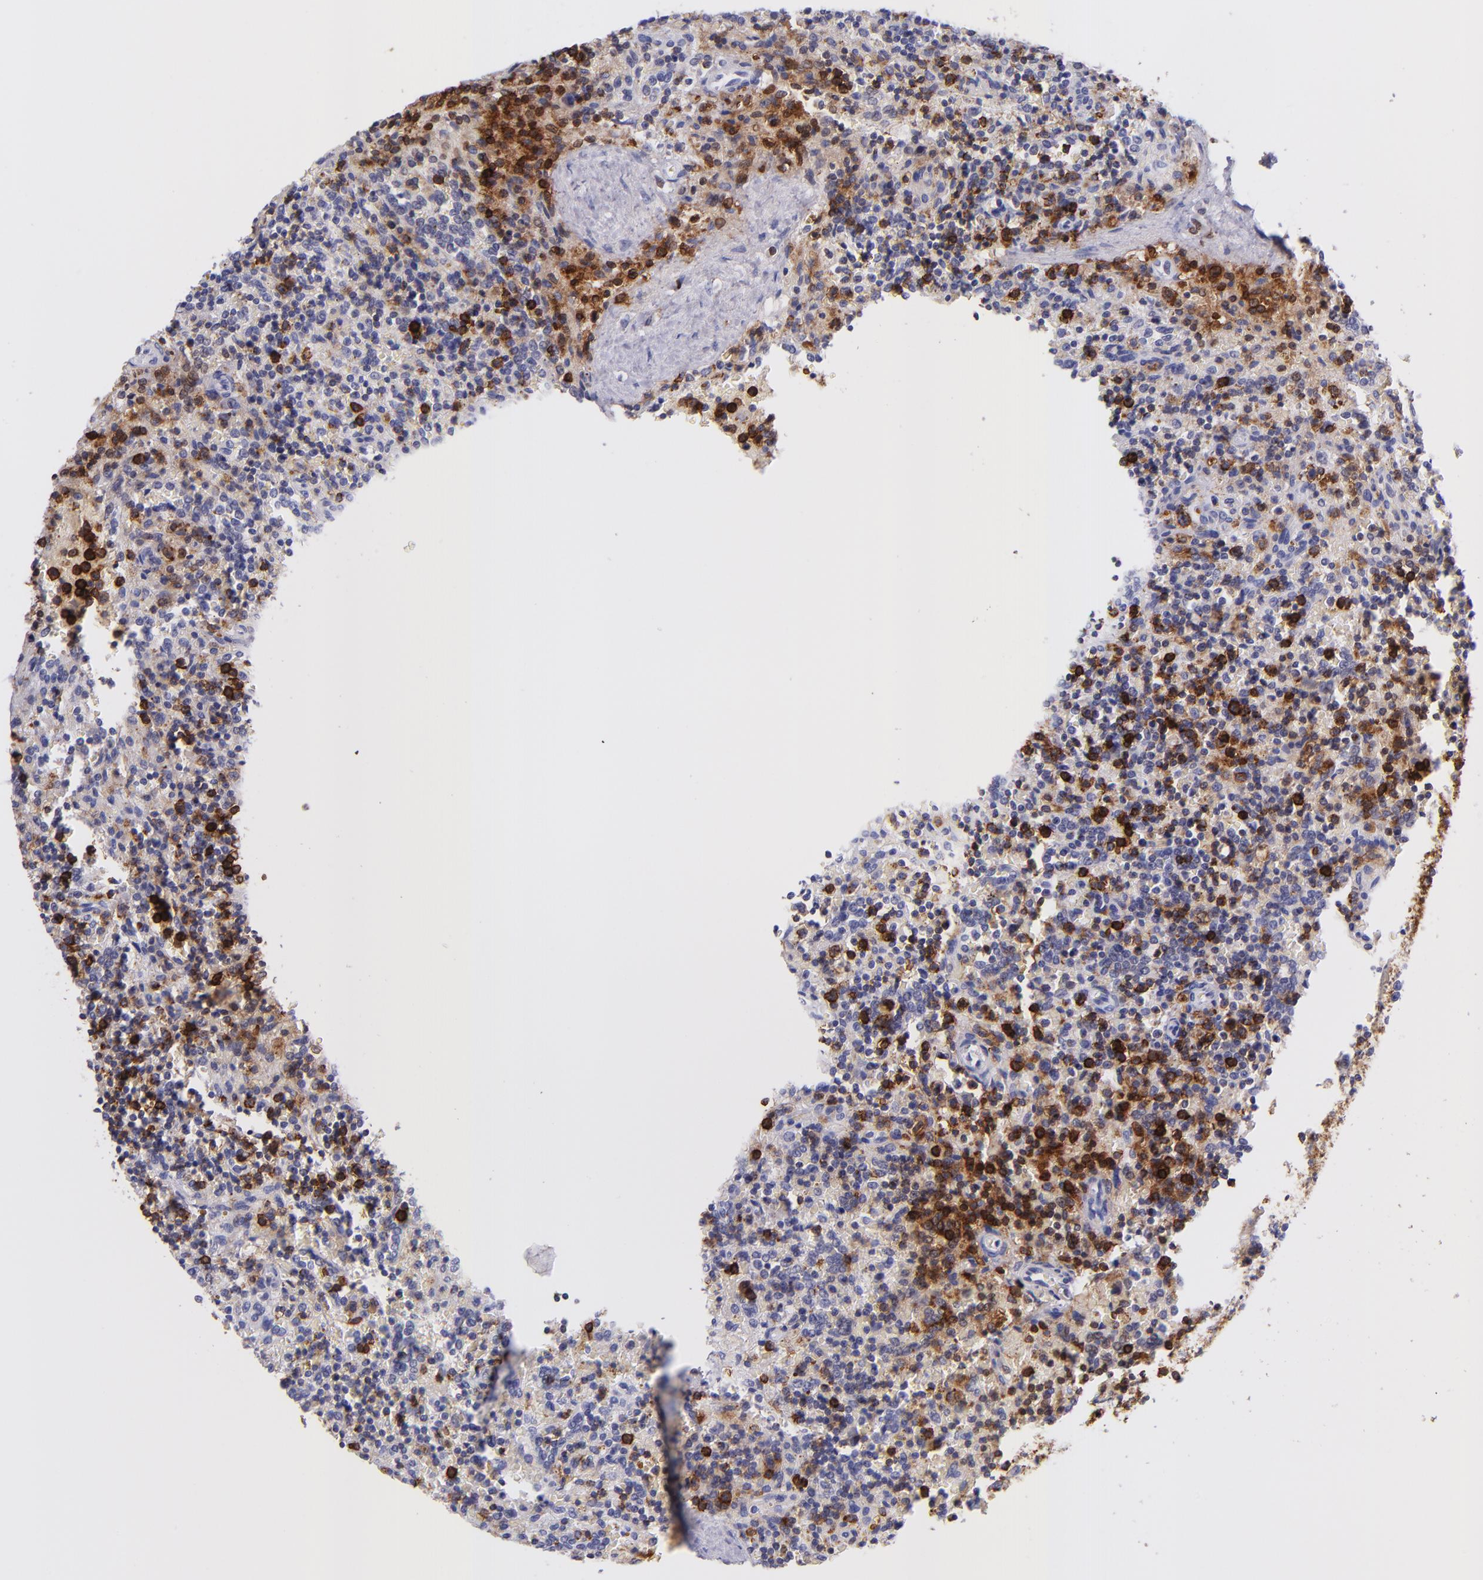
{"staining": {"intensity": "strong", "quantity": "25%-75%", "location": "cytoplasmic/membranous"}, "tissue": "lymphoma", "cell_type": "Tumor cells", "image_type": "cancer", "snomed": [{"axis": "morphology", "description": "Malignant lymphoma, non-Hodgkin's type, Low grade"}, {"axis": "topography", "description": "Spleen"}], "caption": "The histopathology image shows a brown stain indicating the presence of a protein in the cytoplasmic/membranous of tumor cells in lymphoma.", "gene": "SPN", "patient": {"sex": "male", "age": 67}}